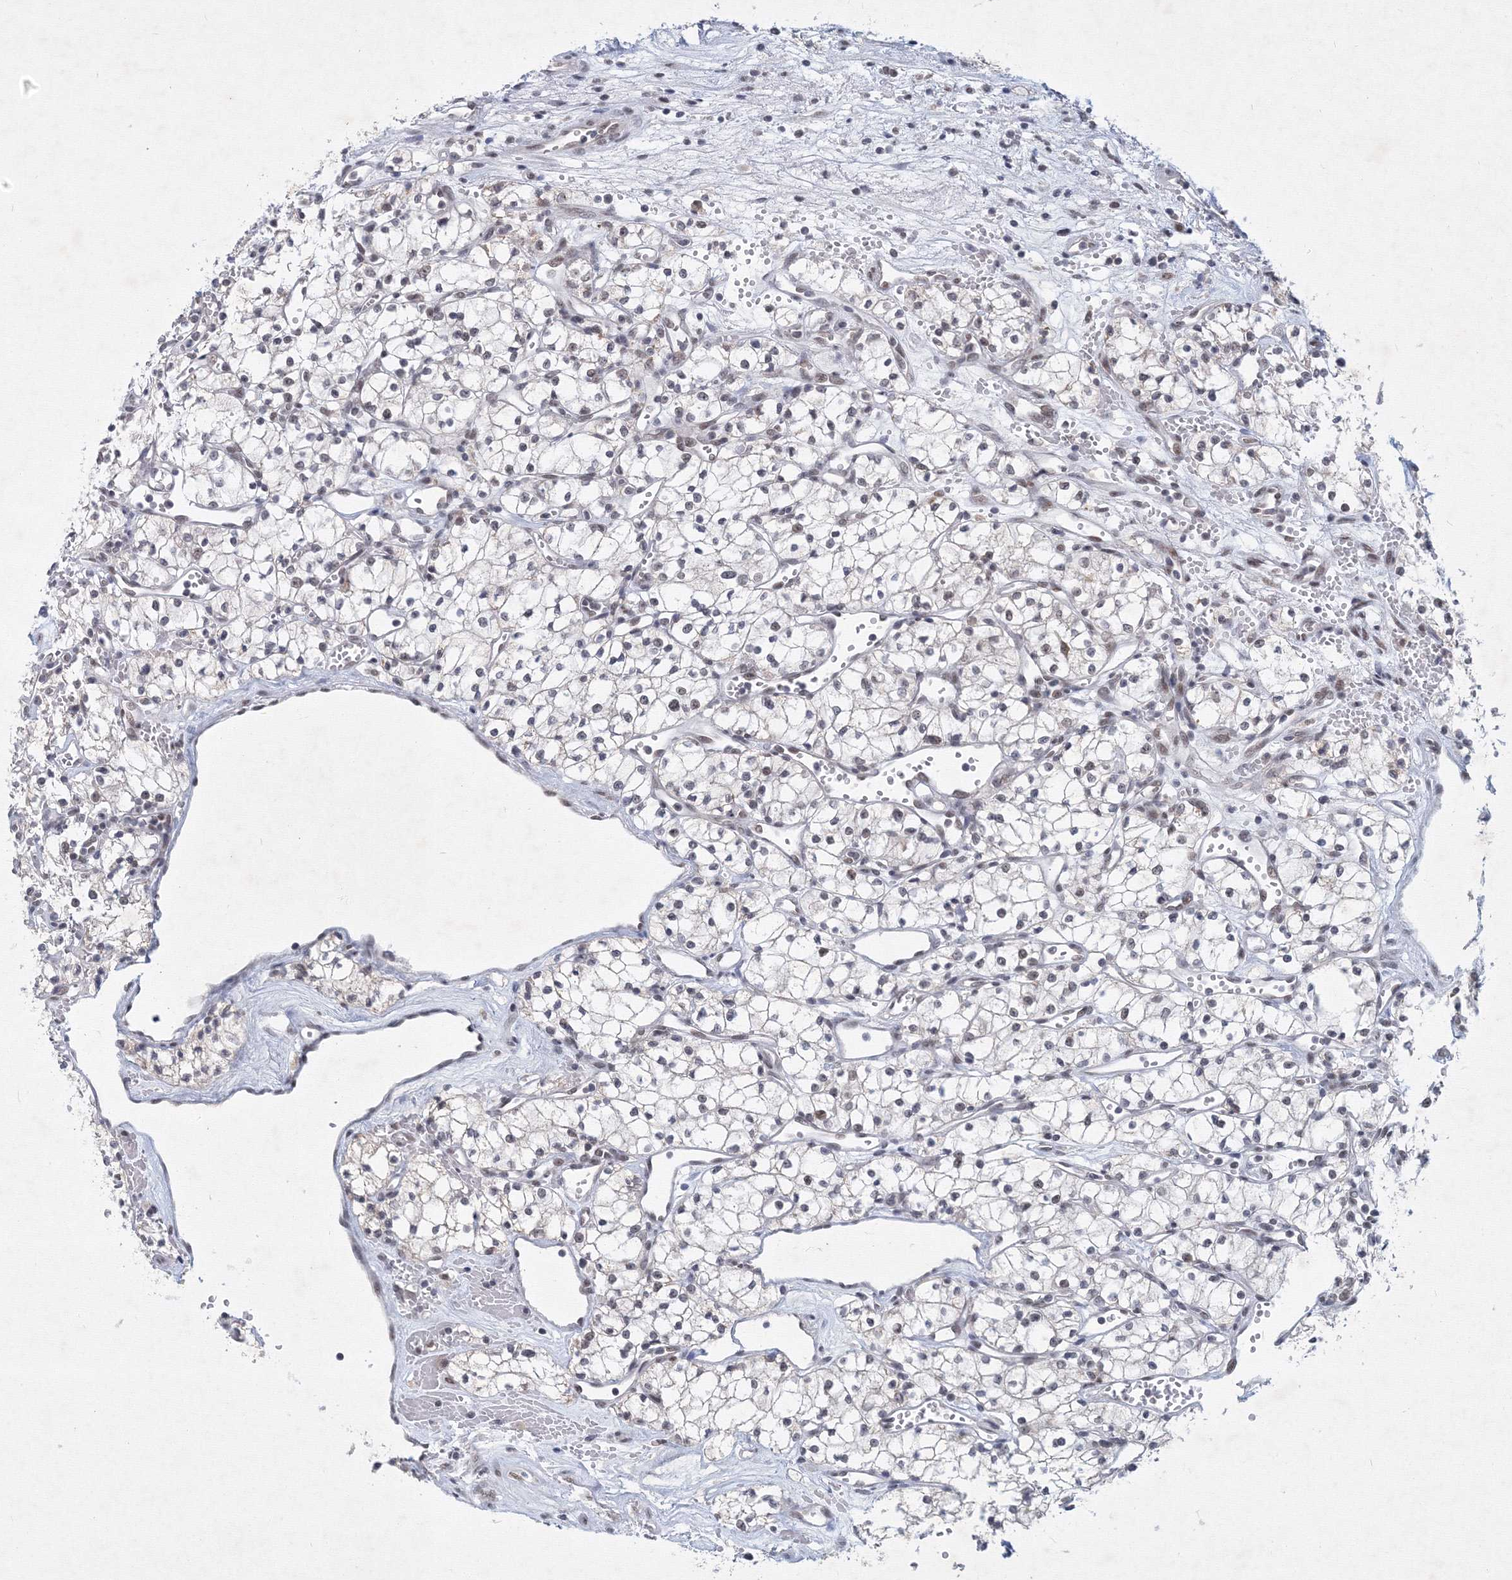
{"staining": {"intensity": "negative", "quantity": "none", "location": "none"}, "tissue": "renal cancer", "cell_type": "Tumor cells", "image_type": "cancer", "snomed": [{"axis": "morphology", "description": "Adenocarcinoma, NOS"}, {"axis": "topography", "description": "Kidney"}], "caption": "Adenocarcinoma (renal) was stained to show a protein in brown. There is no significant positivity in tumor cells.", "gene": "SF3B6", "patient": {"sex": "male", "age": 59}}